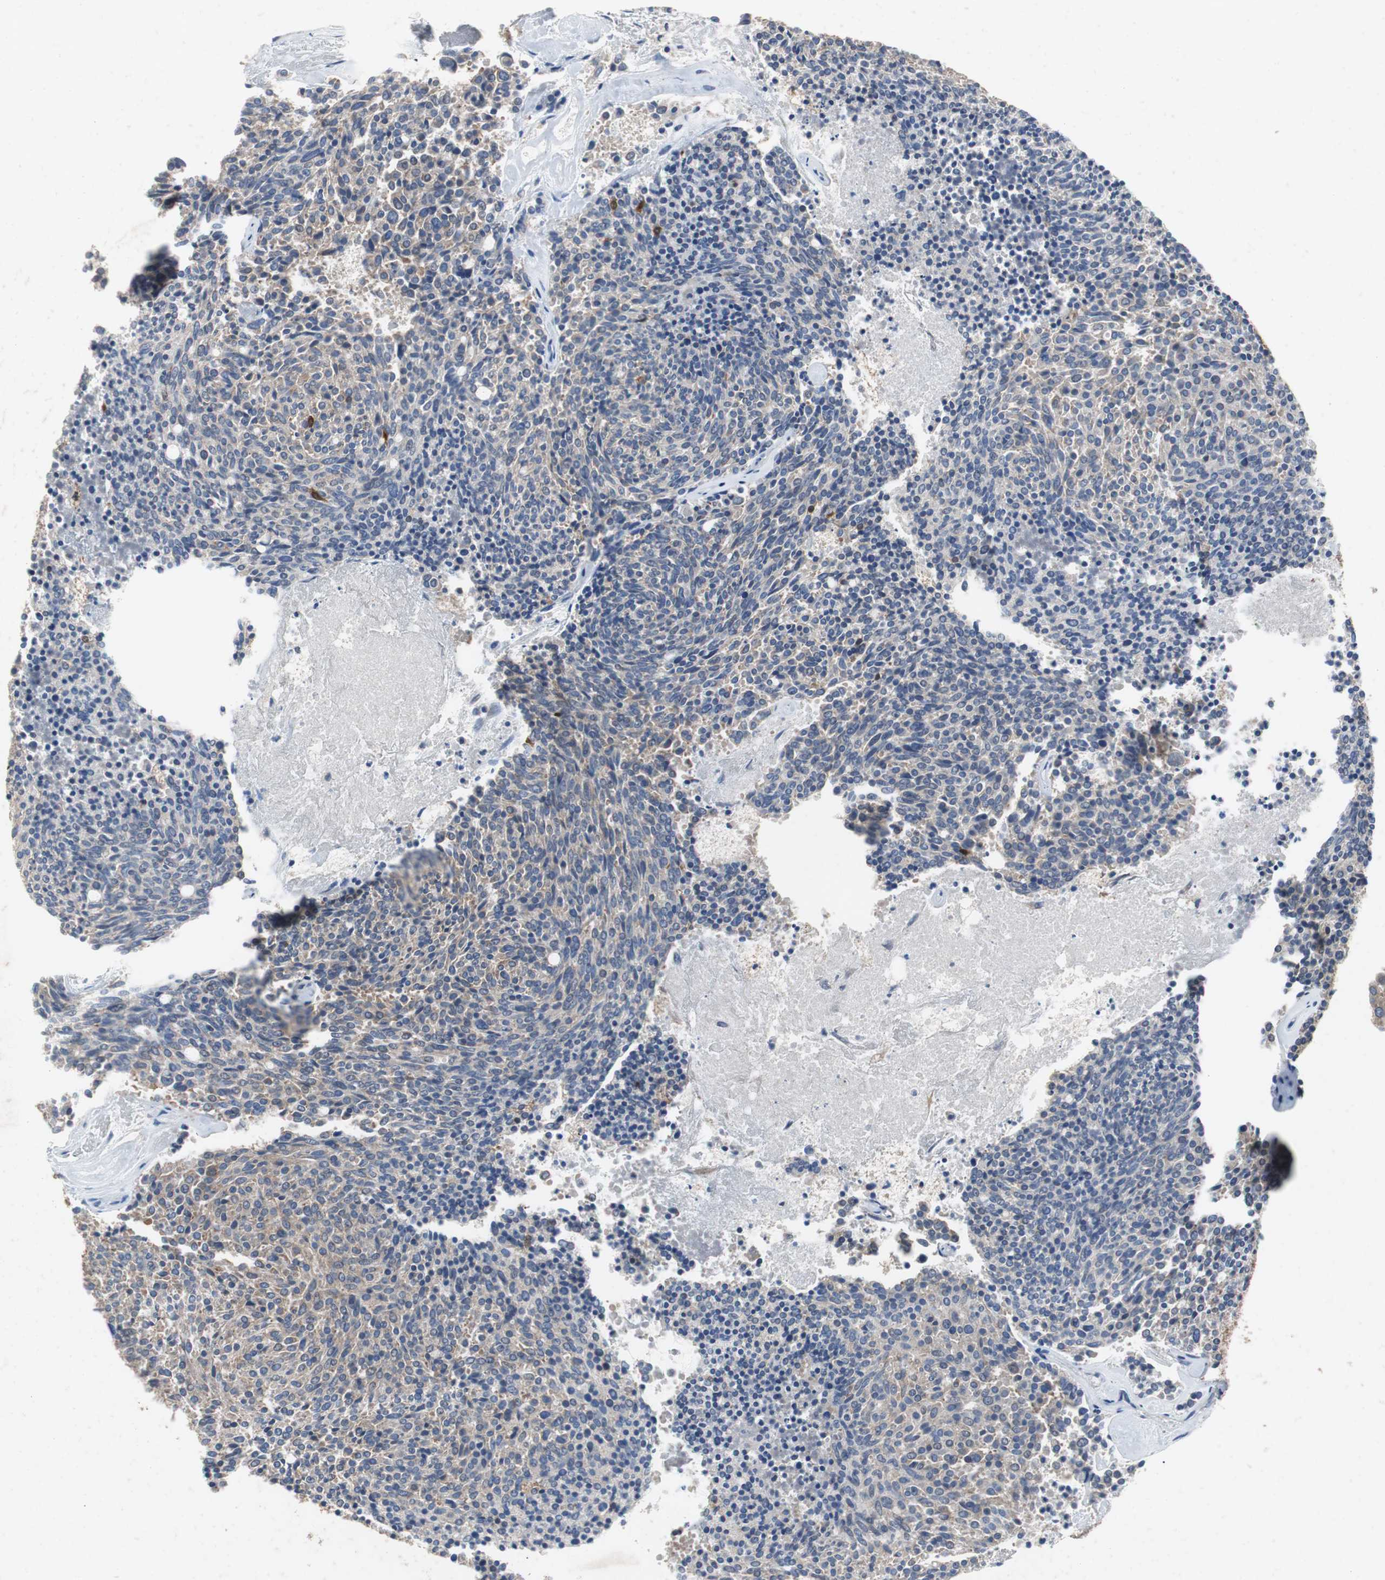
{"staining": {"intensity": "weak", "quantity": ">75%", "location": "cytoplasmic/membranous"}, "tissue": "carcinoid", "cell_type": "Tumor cells", "image_type": "cancer", "snomed": [{"axis": "morphology", "description": "Carcinoid, malignant, NOS"}, {"axis": "topography", "description": "Pancreas"}], "caption": "Weak cytoplasmic/membranous staining is identified in about >75% of tumor cells in carcinoid.", "gene": "CALB2", "patient": {"sex": "female", "age": 54}}